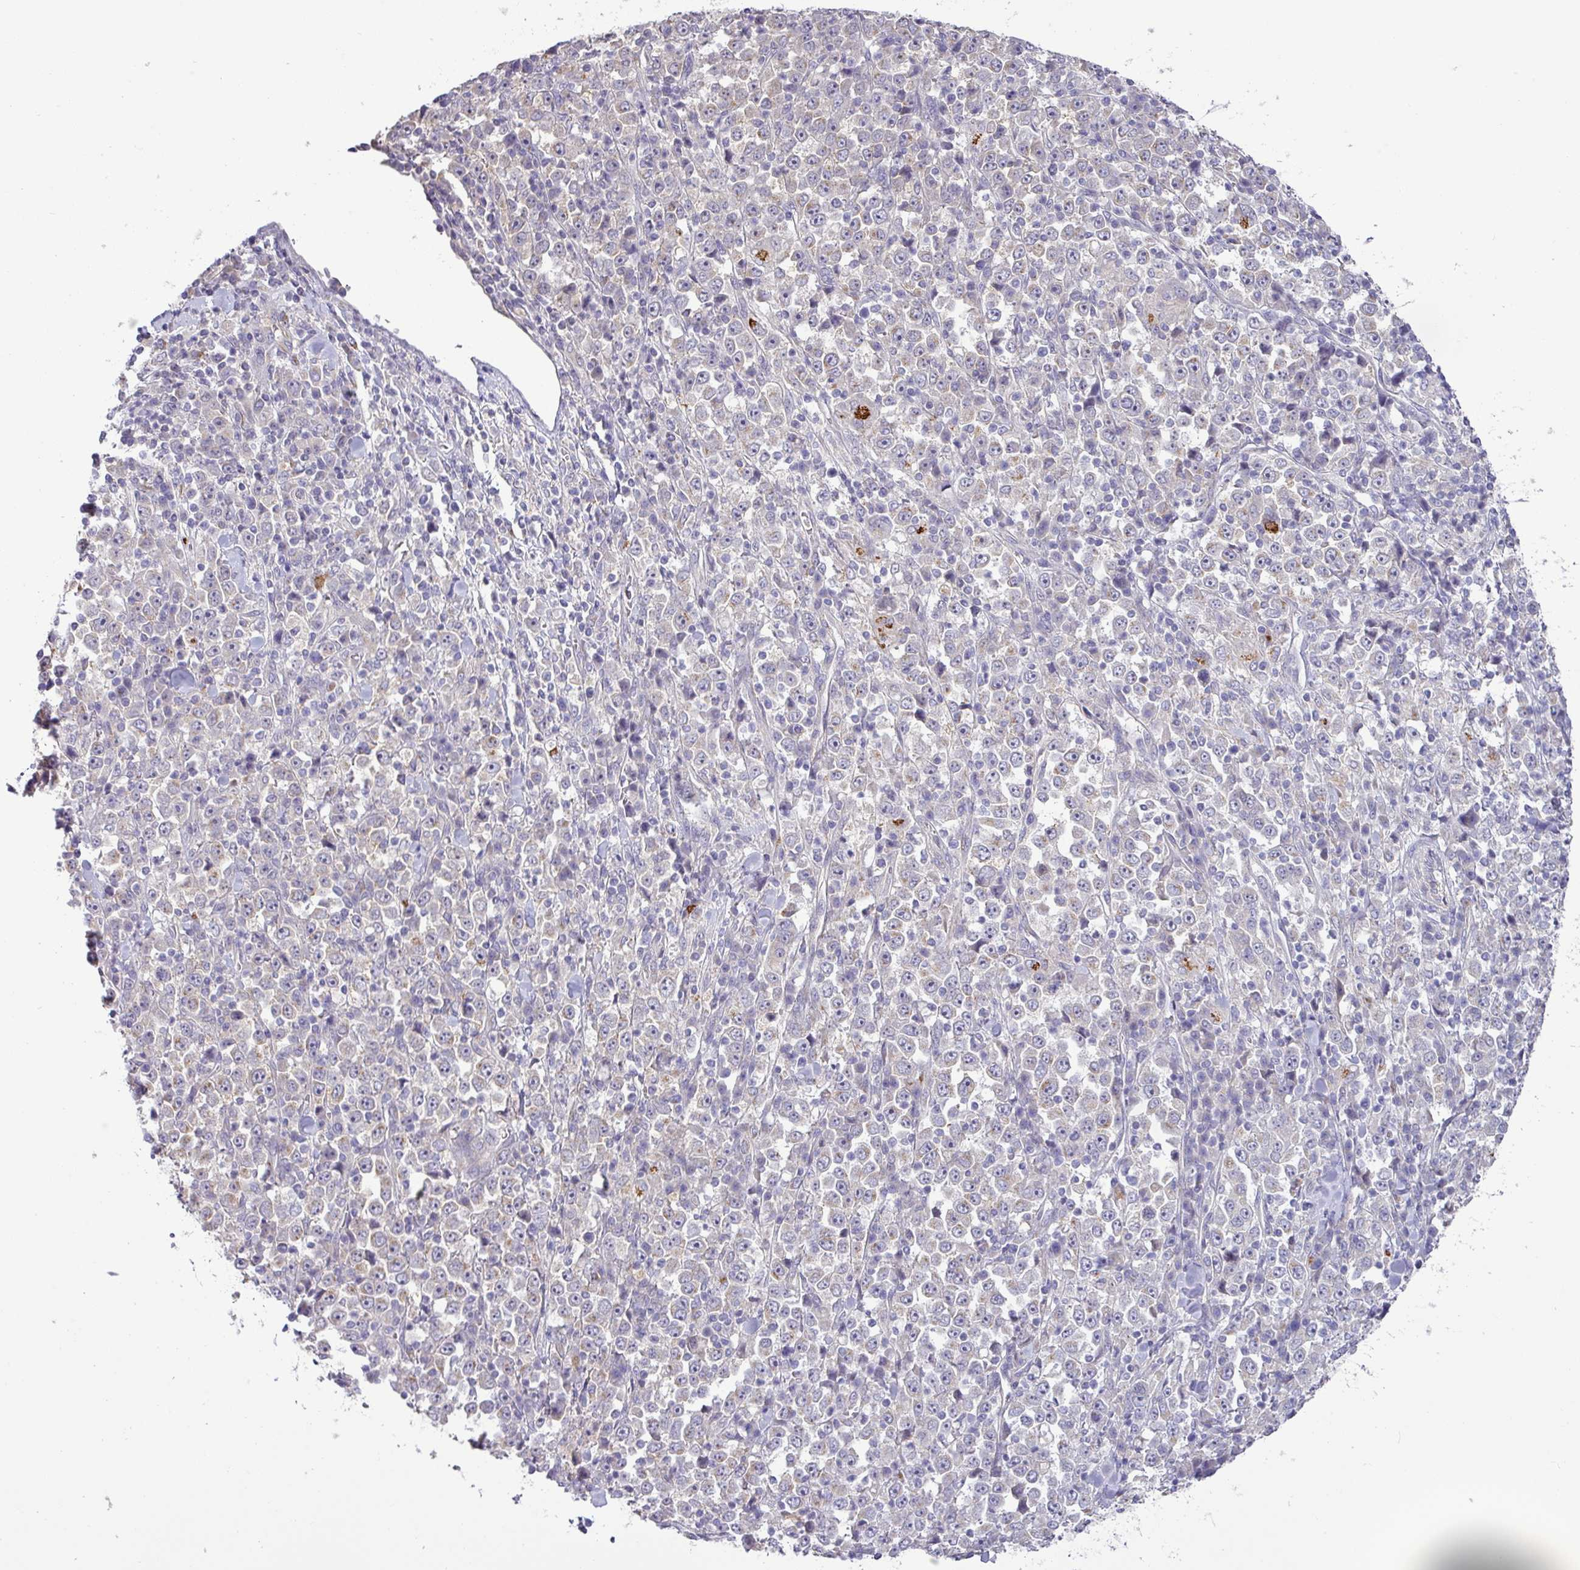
{"staining": {"intensity": "negative", "quantity": "none", "location": "none"}, "tissue": "stomach cancer", "cell_type": "Tumor cells", "image_type": "cancer", "snomed": [{"axis": "morphology", "description": "Normal tissue, NOS"}, {"axis": "morphology", "description": "Adenocarcinoma, NOS"}, {"axis": "topography", "description": "Stomach, upper"}, {"axis": "topography", "description": "Stomach"}], "caption": "IHC of human adenocarcinoma (stomach) exhibits no staining in tumor cells.", "gene": "GALNT12", "patient": {"sex": "male", "age": 59}}